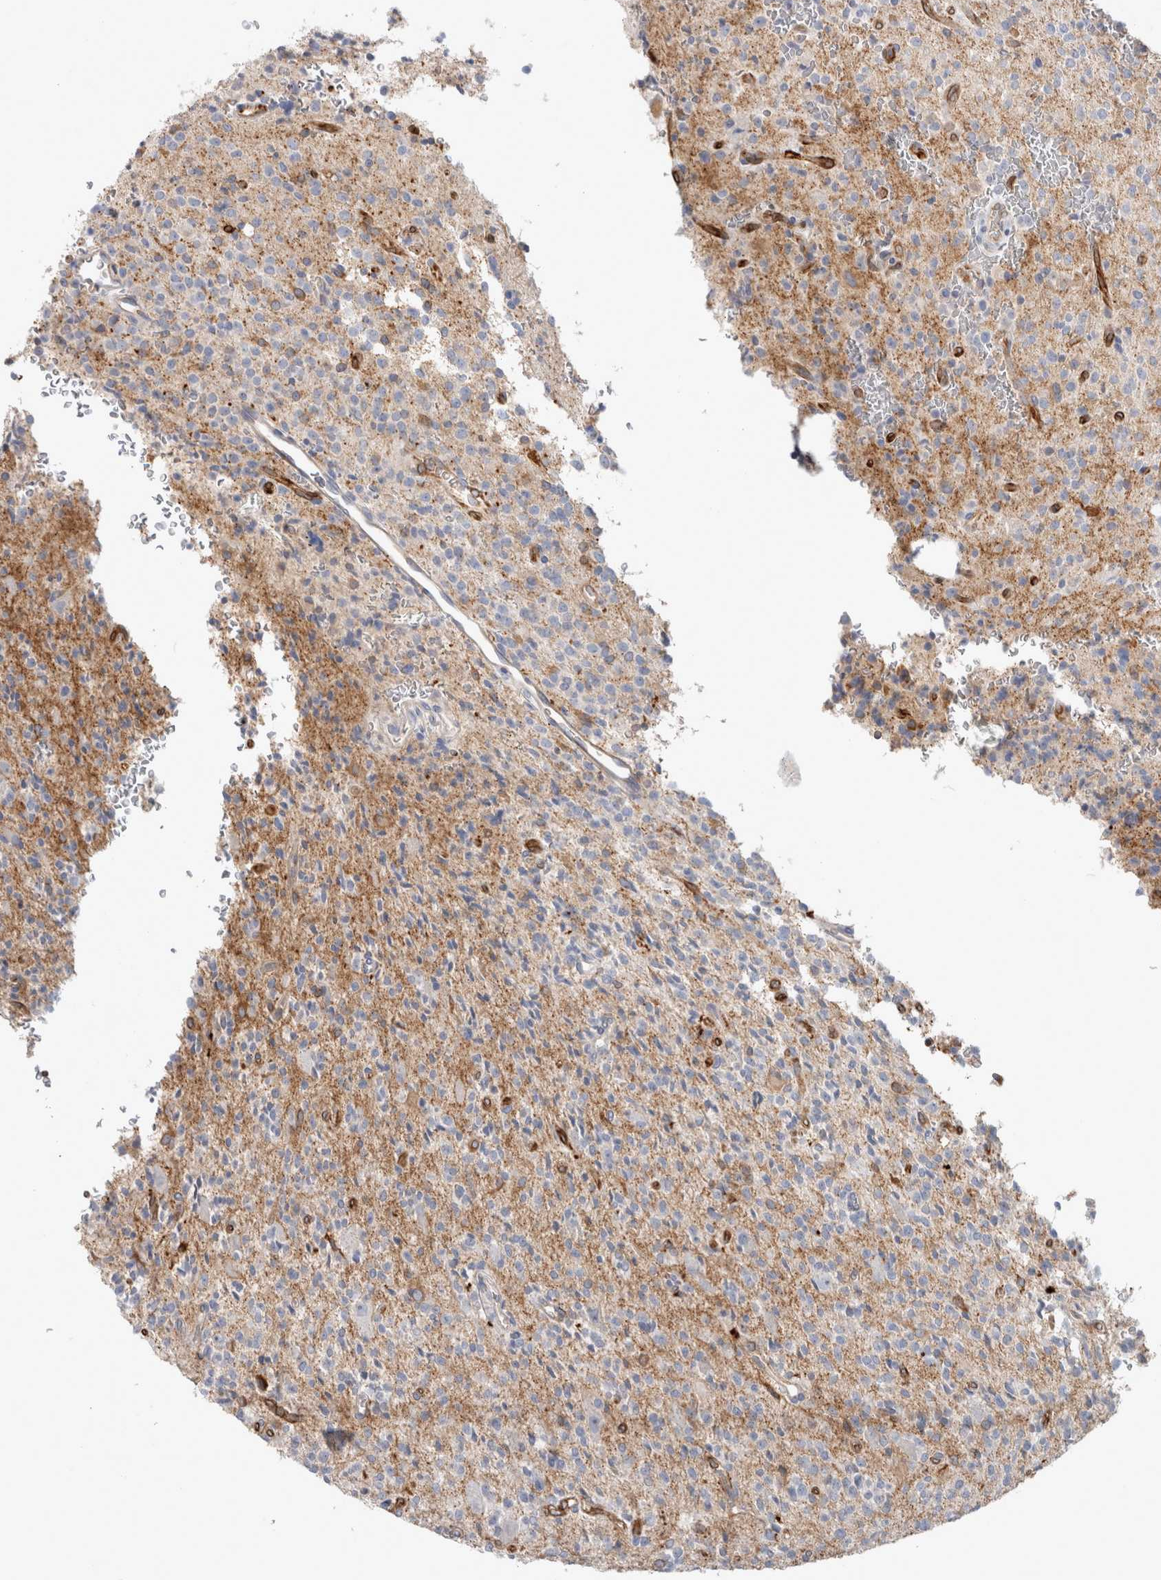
{"staining": {"intensity": "negative", "quantity": "none", "location": "none"}, "tissue": "glioma", "cell_type": "Tumor cells", "image_type": "cancer", "snomed": [{"axis": "morphology", "description": "Glioma, malignant, High grade"}, {"axis": "topography", "description": "Brain"}], "caption": "Immunohistochemistry (IHC) of human malignant glioma (high-grade) shows no positivity in tumor cells. (Brightfield microscopy of DAB (3,3'-diaminobenzidine) IHC at high magnification).", "gene": "CD55", "patient": {"sex": "male", "age": 34}}